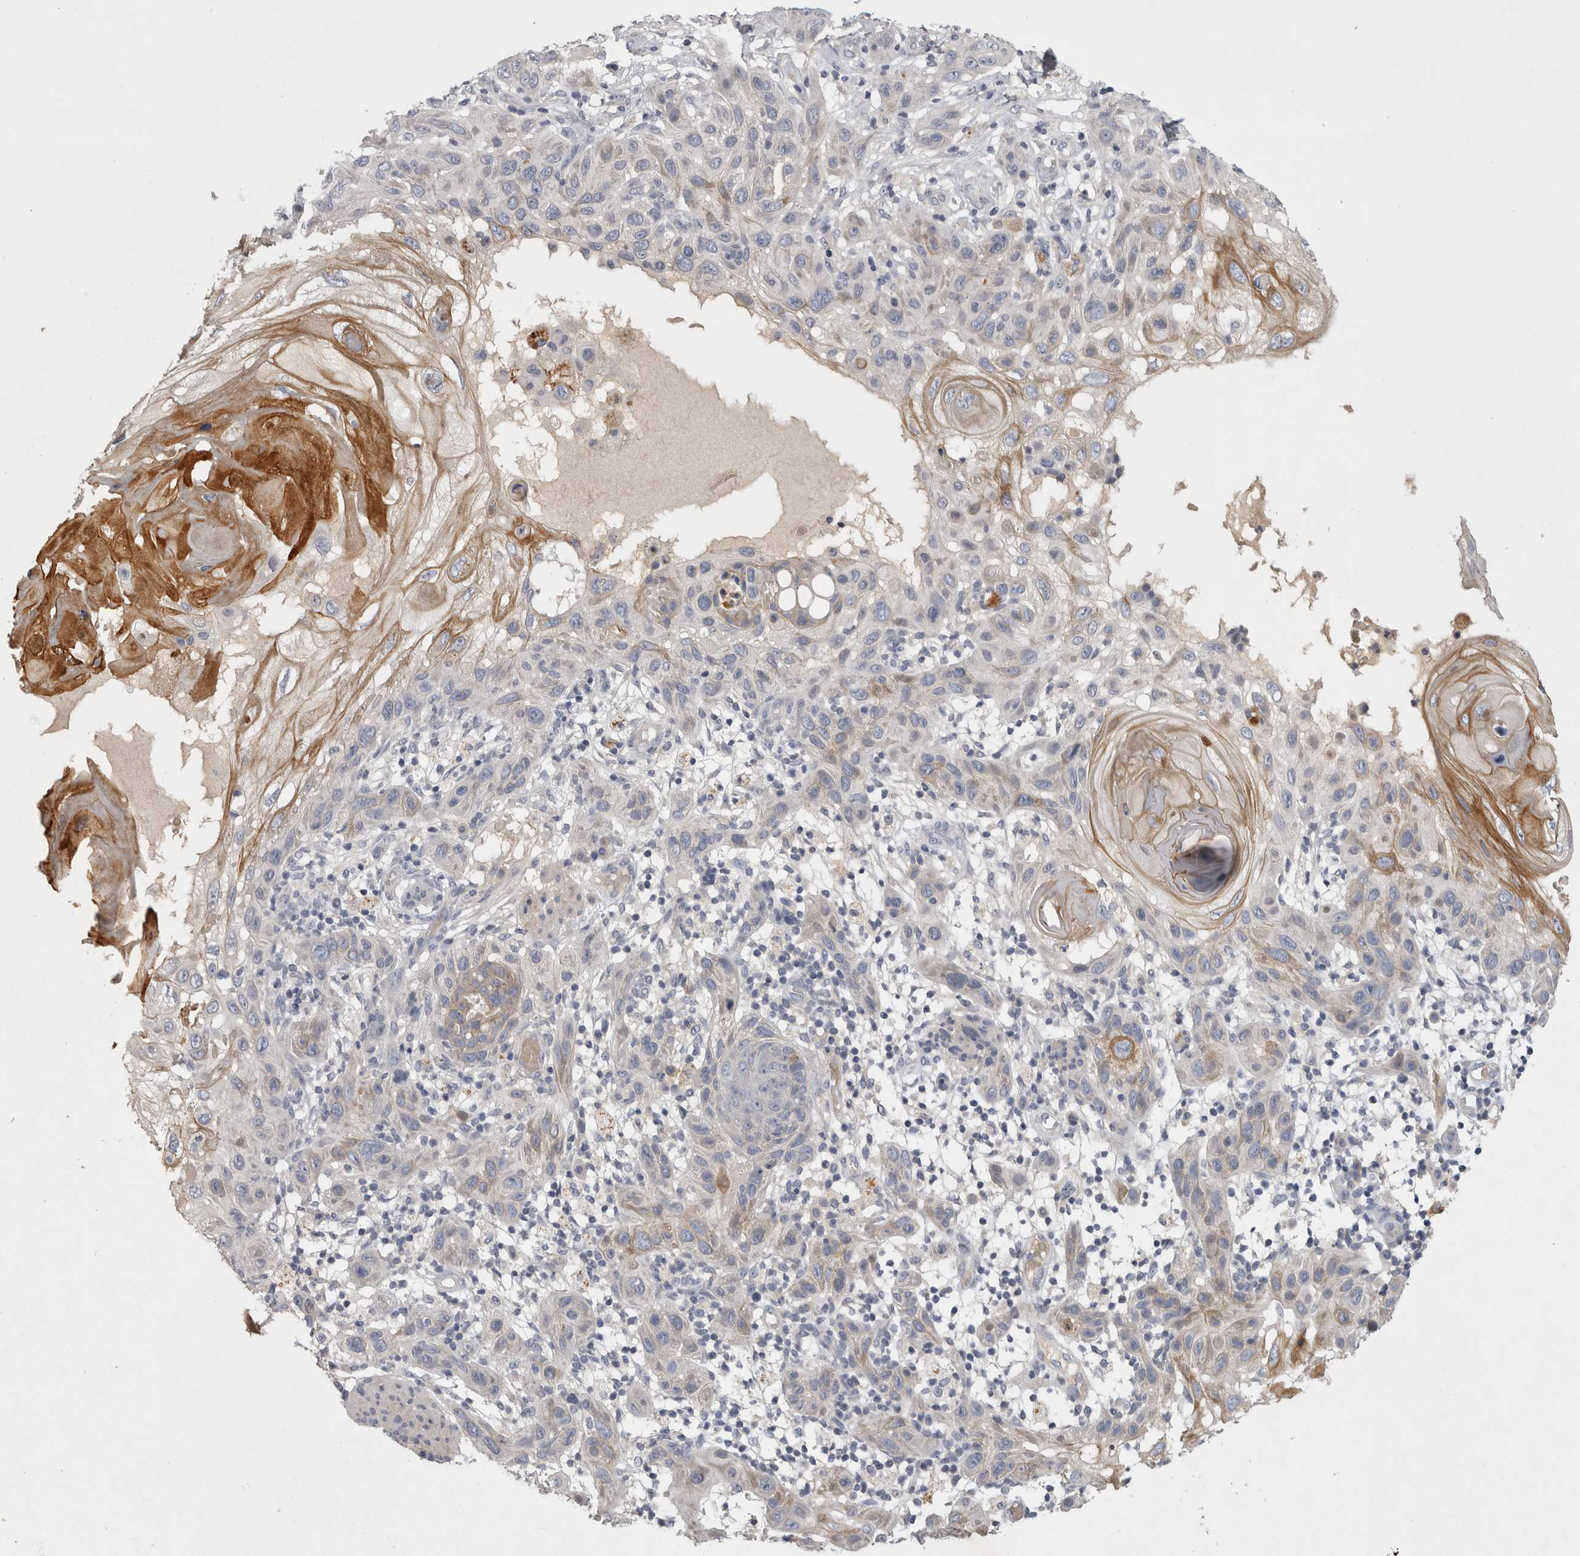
{"staining": {"intensity": "weak", "quantity": "<25%", "location": "cytoplasmic/membranous"}, "tissue": "skin cancer", "cell_type": "Tumor cells", "image_type": "cancer", "snomed": [{"axis": "morphology", "description": "Squamous cell carcinoma, NOS"}, {"axis": "topography", "description": "Skin"}], "caption": "This is a photomicrograph of immunohistochemistry staining of squamous cell carcinoma (skin), which shows no staining in tumor cells.", "gene": "ENPP7", "patient": {"sex": "female", "age": 96}}